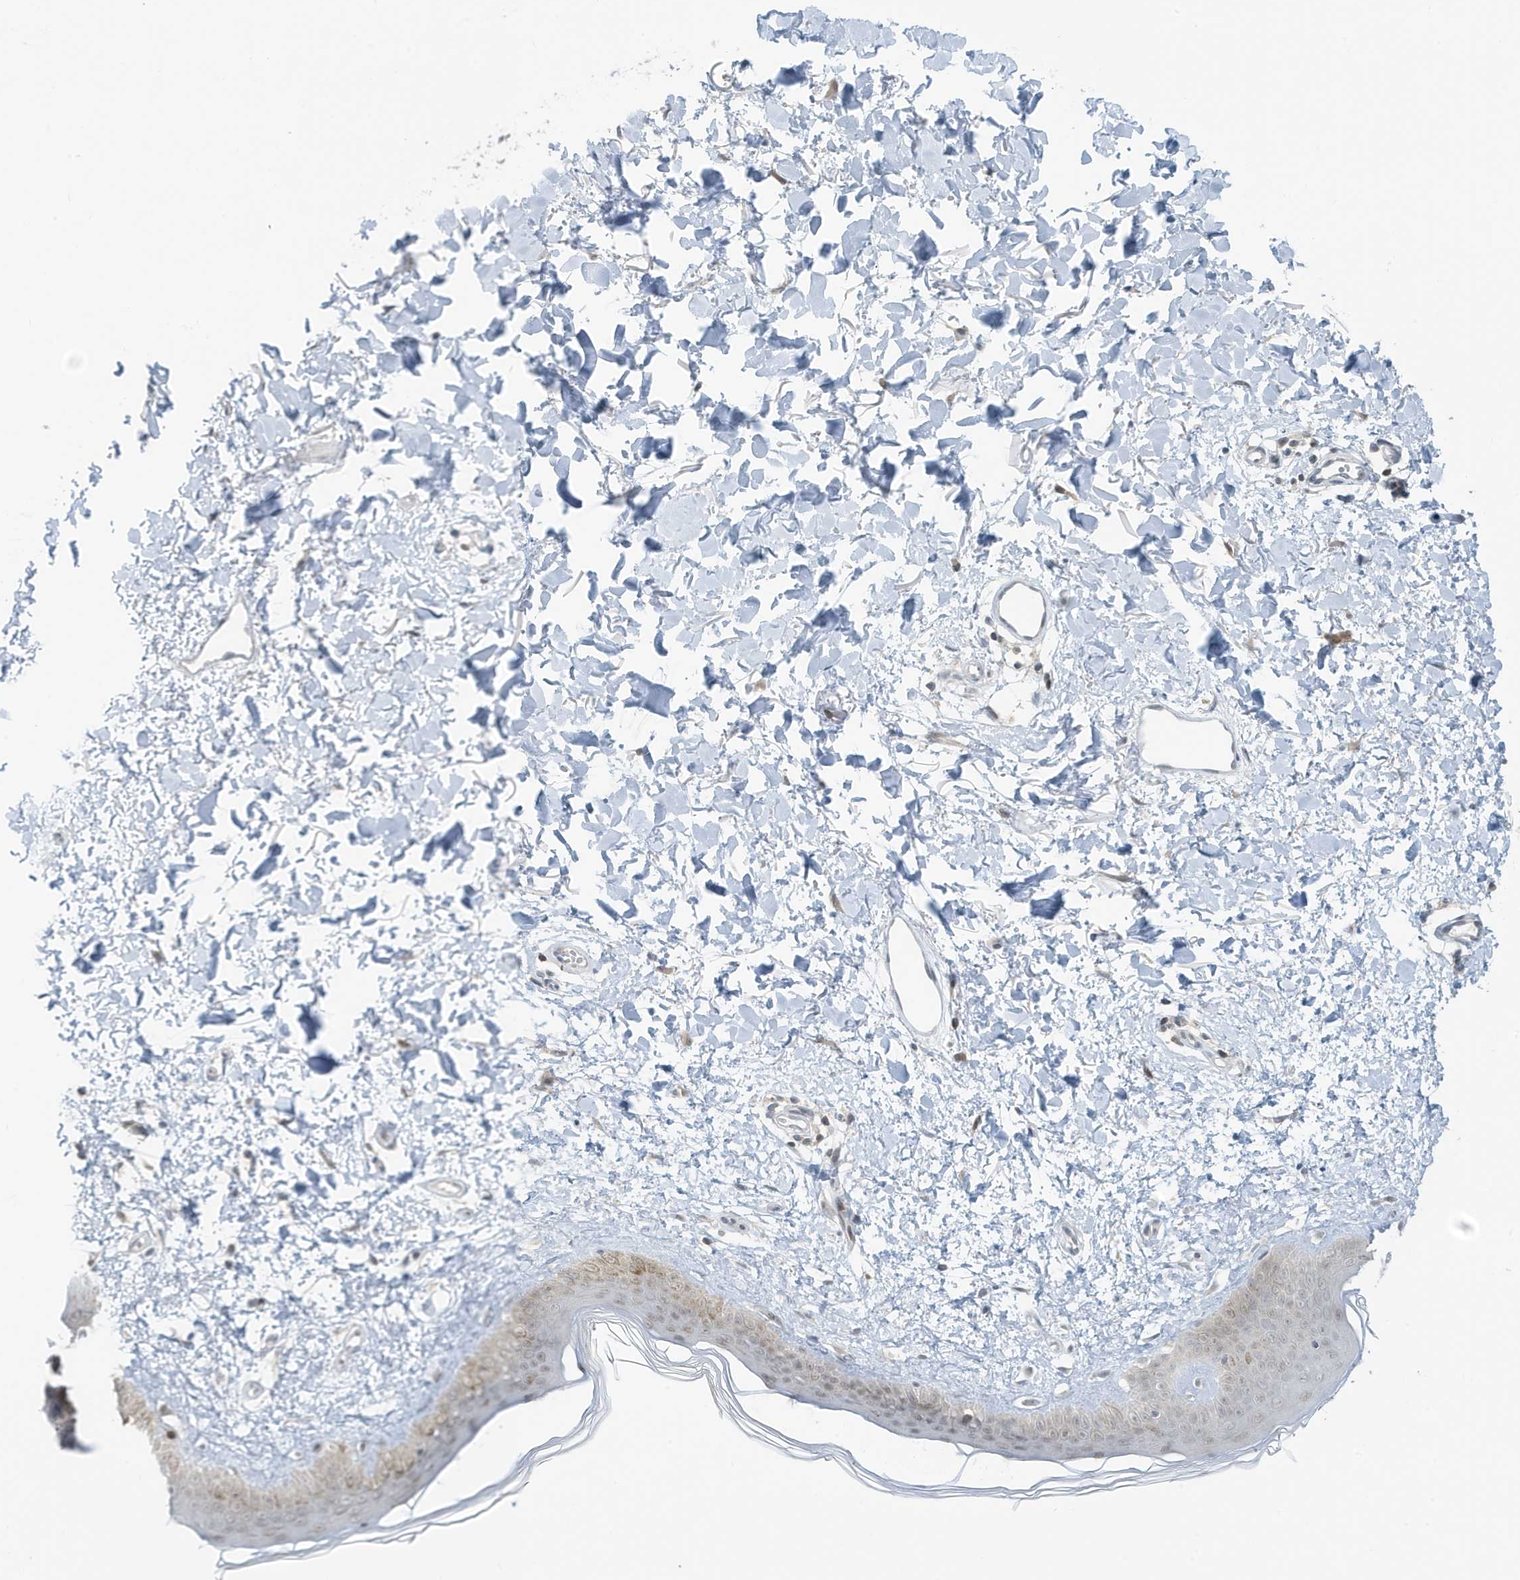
{"staining": {"intensity": "weak", "quantity": "25%-75%", "location": "cytoplasmic/membranous"}, "tissue": "skin", "cell_type": "Fibroblasts", "image_type": "normal", "snomed": [{"axis": "morphology", "description": "Normal tissue, NOS"}, {"axis": "topography", "description": "Skin"}], "caption": "Protein positivity by immunohistochemistry exhibits weak cytoplasmic/membranous staining in about 25%-75% of fibroblasts in unremarkable skin. (DAB = brown stain, brightfield microscopy at high magnification).", "gene": "OGA", "patient": {"sex": "female", "age": 58}}